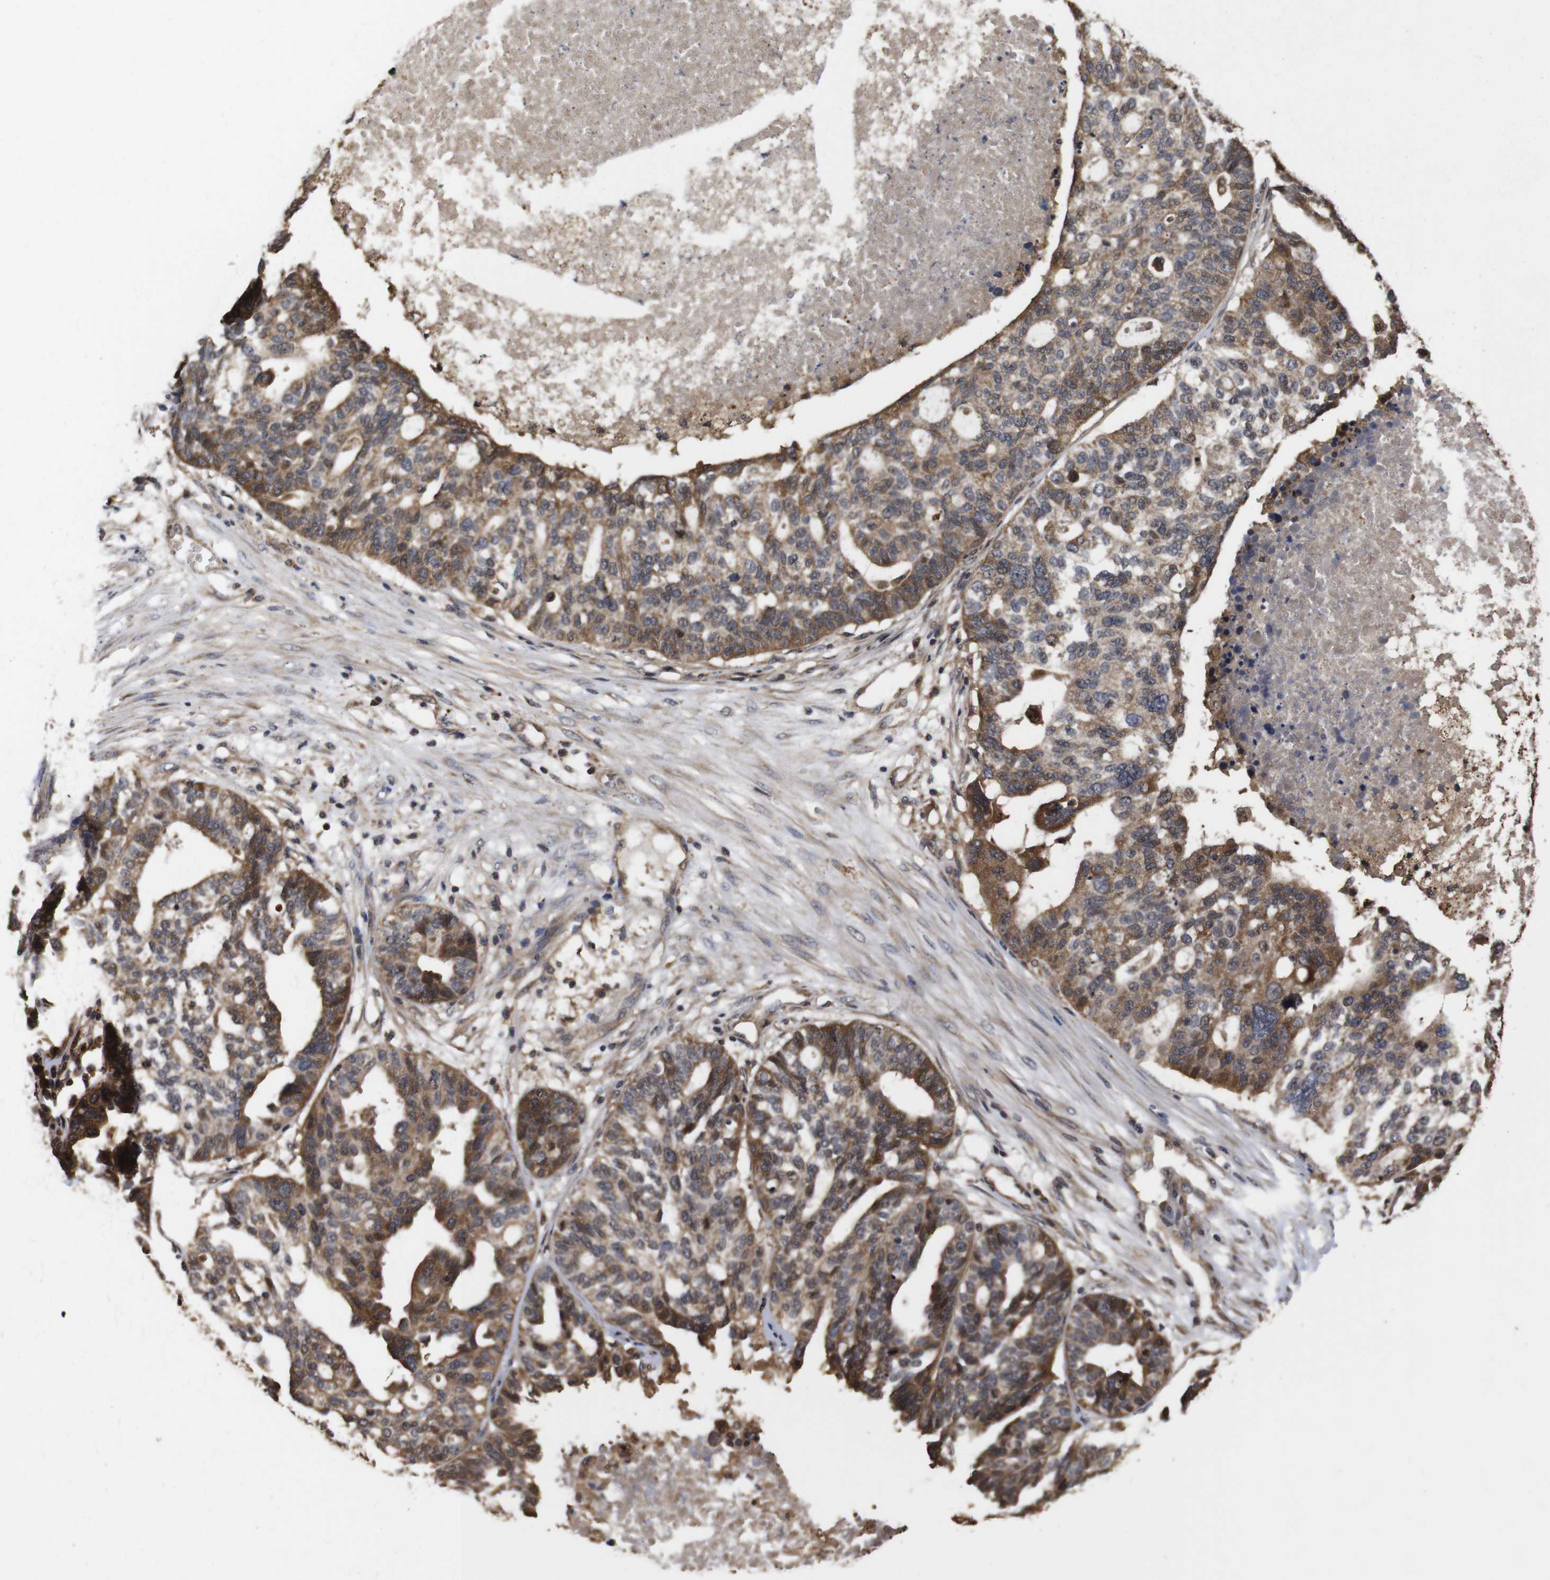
{"staining": {"intensity": "moderate", "quantity": ">75%", "location": "cytoplasmic/membranous"}, "tissue": "ovarian cancer", "cell_type": "Tumor cells", "image_type": "cancer", "snomed": [{"axis": "morphology", "description": "Cystadenocarcinoma, serous, NOS"}, {"axis": "topography", "description": "Ovary"}], "caption": "Tumor cells reveal medium levels of moderate cytoplasmic/membranous staining in about >75% of cells in serous cystadenocarcinoma (ovarian).", "gene": "PTPN14", "patient": {"sex": "female", "age": 59}}